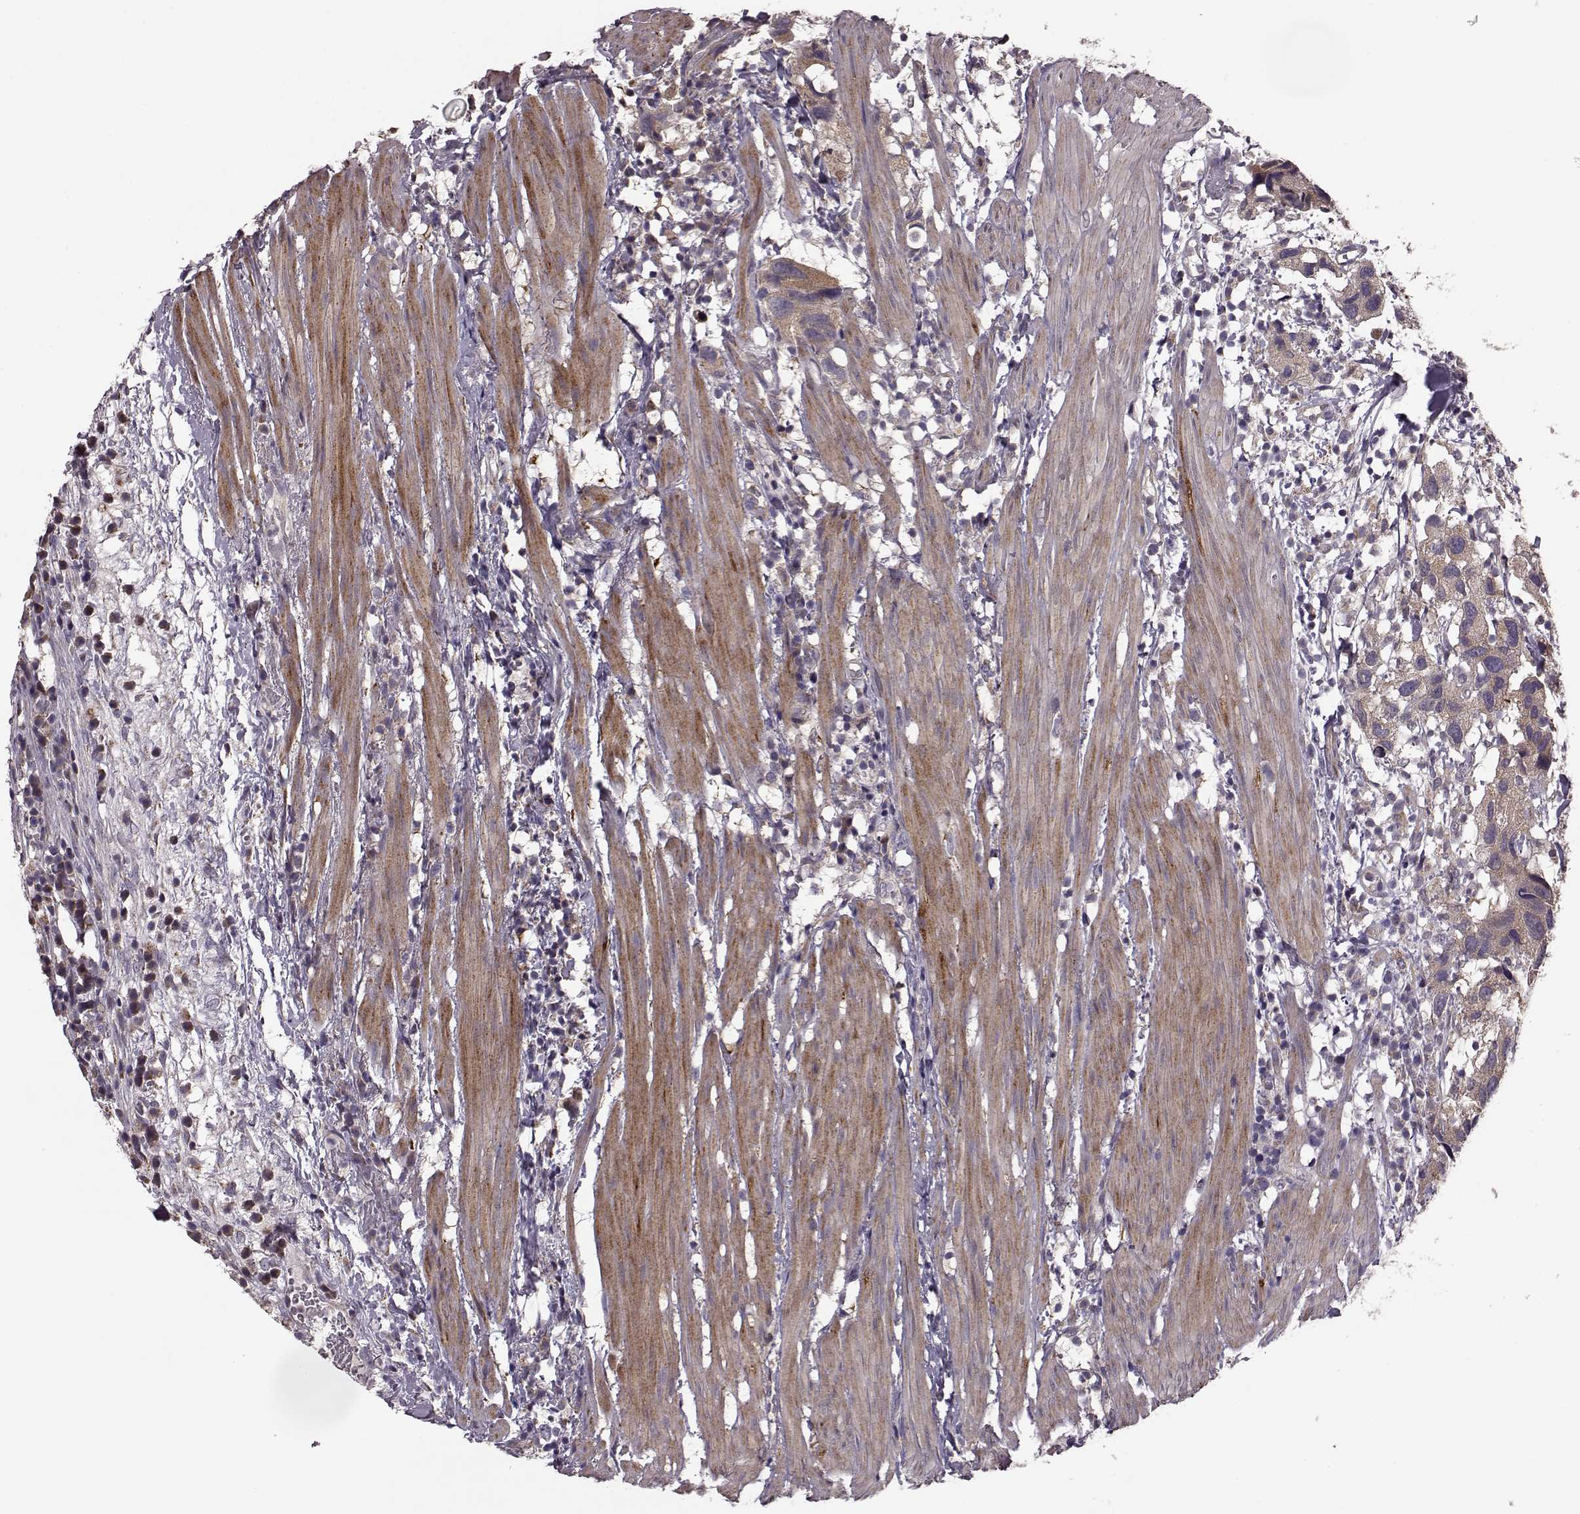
{"staining": {"intensity": "moderate", "quantity": "25%-75%", "location": "cytoplasmic/membranous"}, "tissue": "urothelial cancer", "cell_type": "Tumor cells", "image_type": "cancer", "snomed": [{"axis": "morphology", "description": "Urothelial carcinoma, High grade"}, {"axis": "topography", "description": "Urinary bladder"}], "caption": "Moderate cytoplasmic/membranous positivity is seen in about 25%-75% of tumor cells in urothelial carcinoma (high-grade).", "gene": "PUDP", "patient": {"sex": "male", "age": 79}}